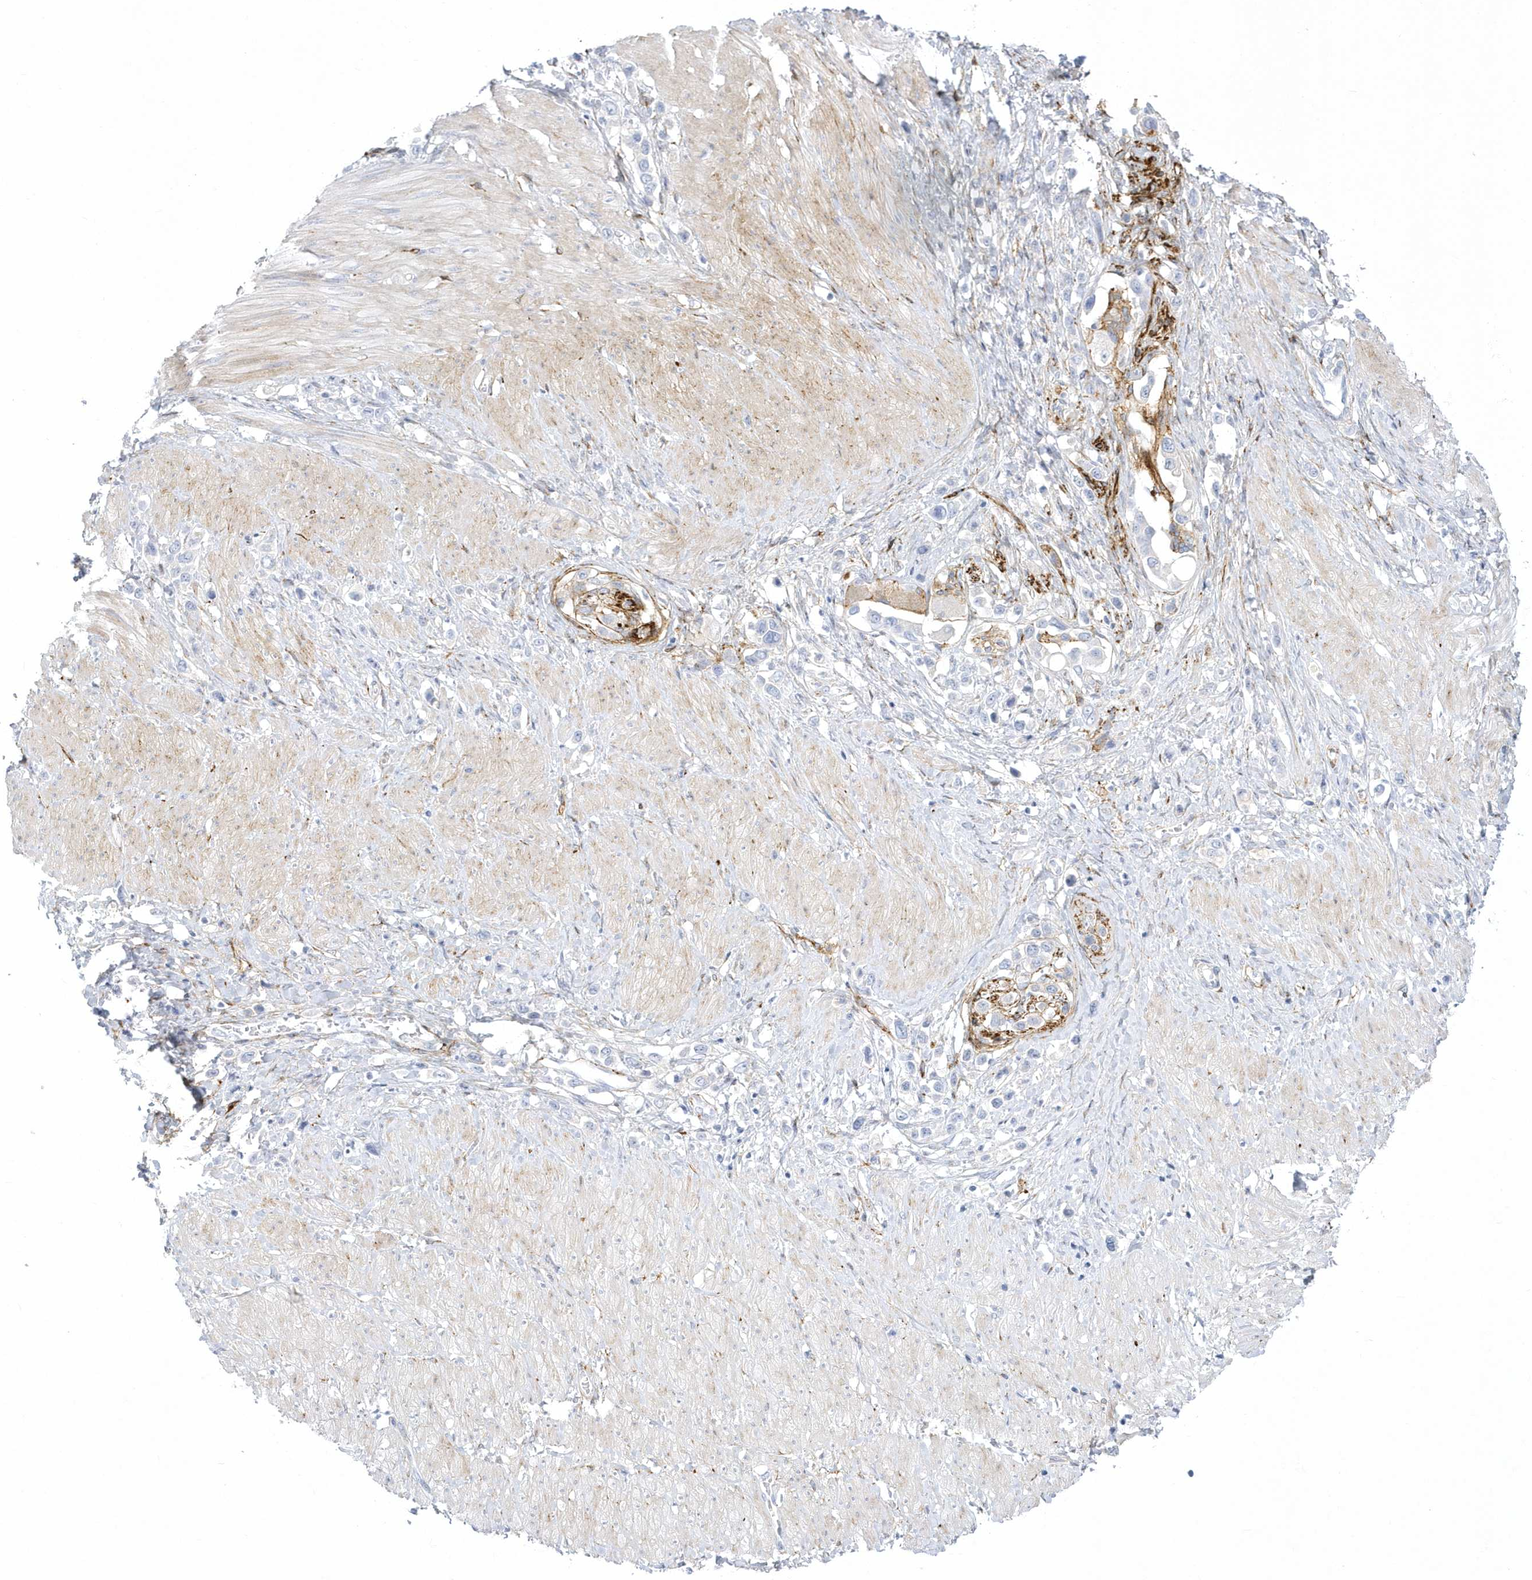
{"staining": {"intensity": "negative", "quantity": "none", "location": "none"}, "tissue": "stomach cancer", "cell_type": "Tumor cells", "image_type": "cancer", "snomed": [{"axis": "morphology", "description": "Normal tissue, NOS"}, {"axis": "morphology", "description": "Adenocarcinoma, NOS"}, {"axis": "topography", "description": "Stomach, upper"}, {"axis": "topography", "description": "Stomach"}], "caption": "Adenocarcinoma (stomach) was stained to show a protein in brown. There is no significant expression in tumor cells. (Brightfield microscopy of DAB (3,3'-diaminobenzidine) immunohistochemistry (IHC) at high magnification).", "gene": "WDR27", "patient": {"sex": "female", "age": 65}}